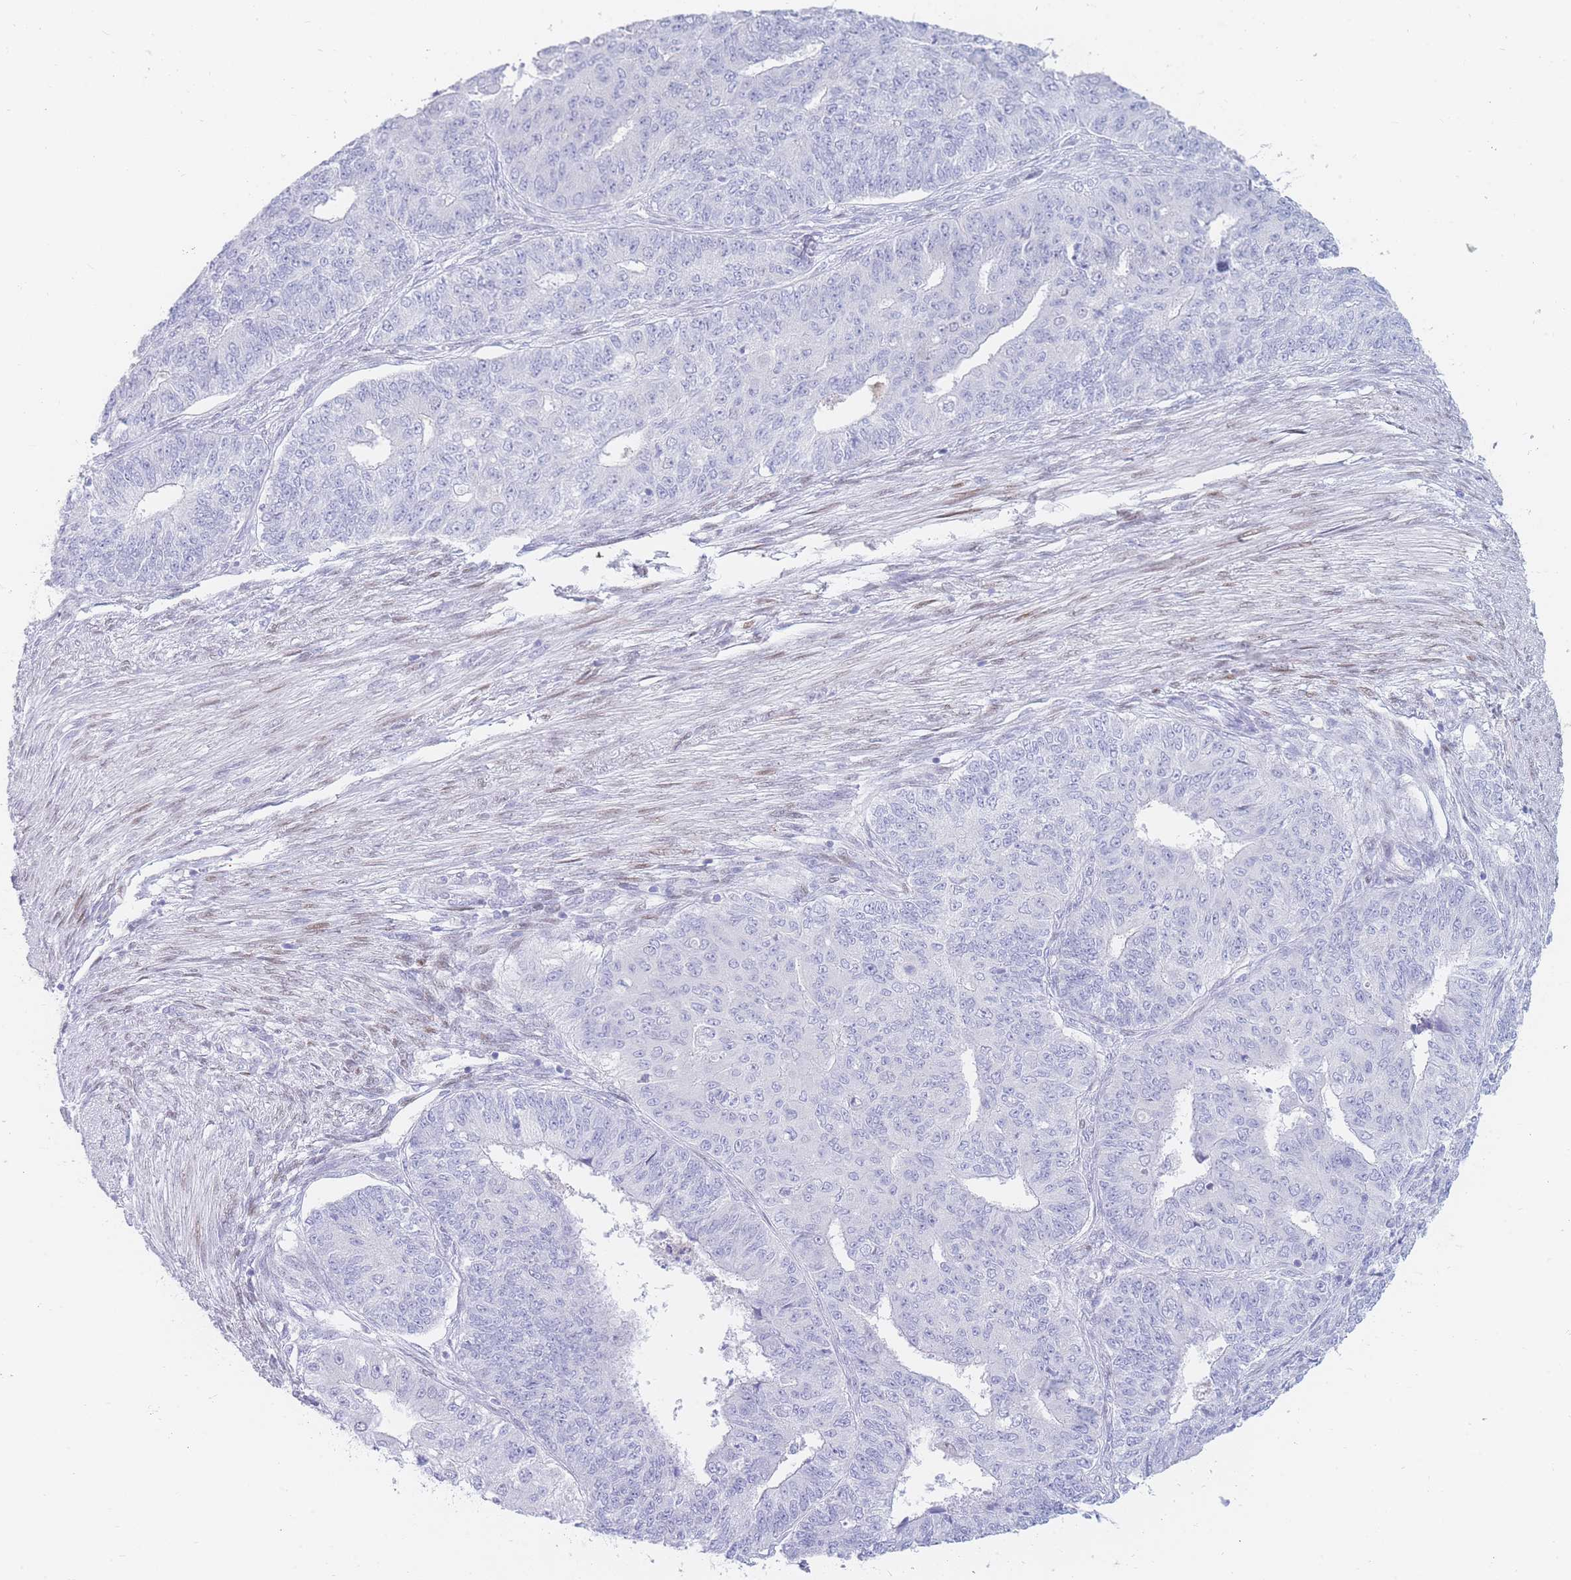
{"staining": {"intensity": "negative", "quantity": "none", "location": "none"}, "tissue": "endometrial cancer", "cell_type": "Tumor cells", "image_type": "cancer", "snomed": [{"axis": "morphology", "description": "Adenocarcinoma, NOS"}, {"axis": "topography", "description": "Endometrium"}], "caption": "DAB (3,3'-diaminobenzidine) immunohistochemical staining of adenocarcinoma (endometrial) reveals no significant positivity in tumor cells.", "gene": "PSMB5", "patient": {"sex": "female", "age": 32}}